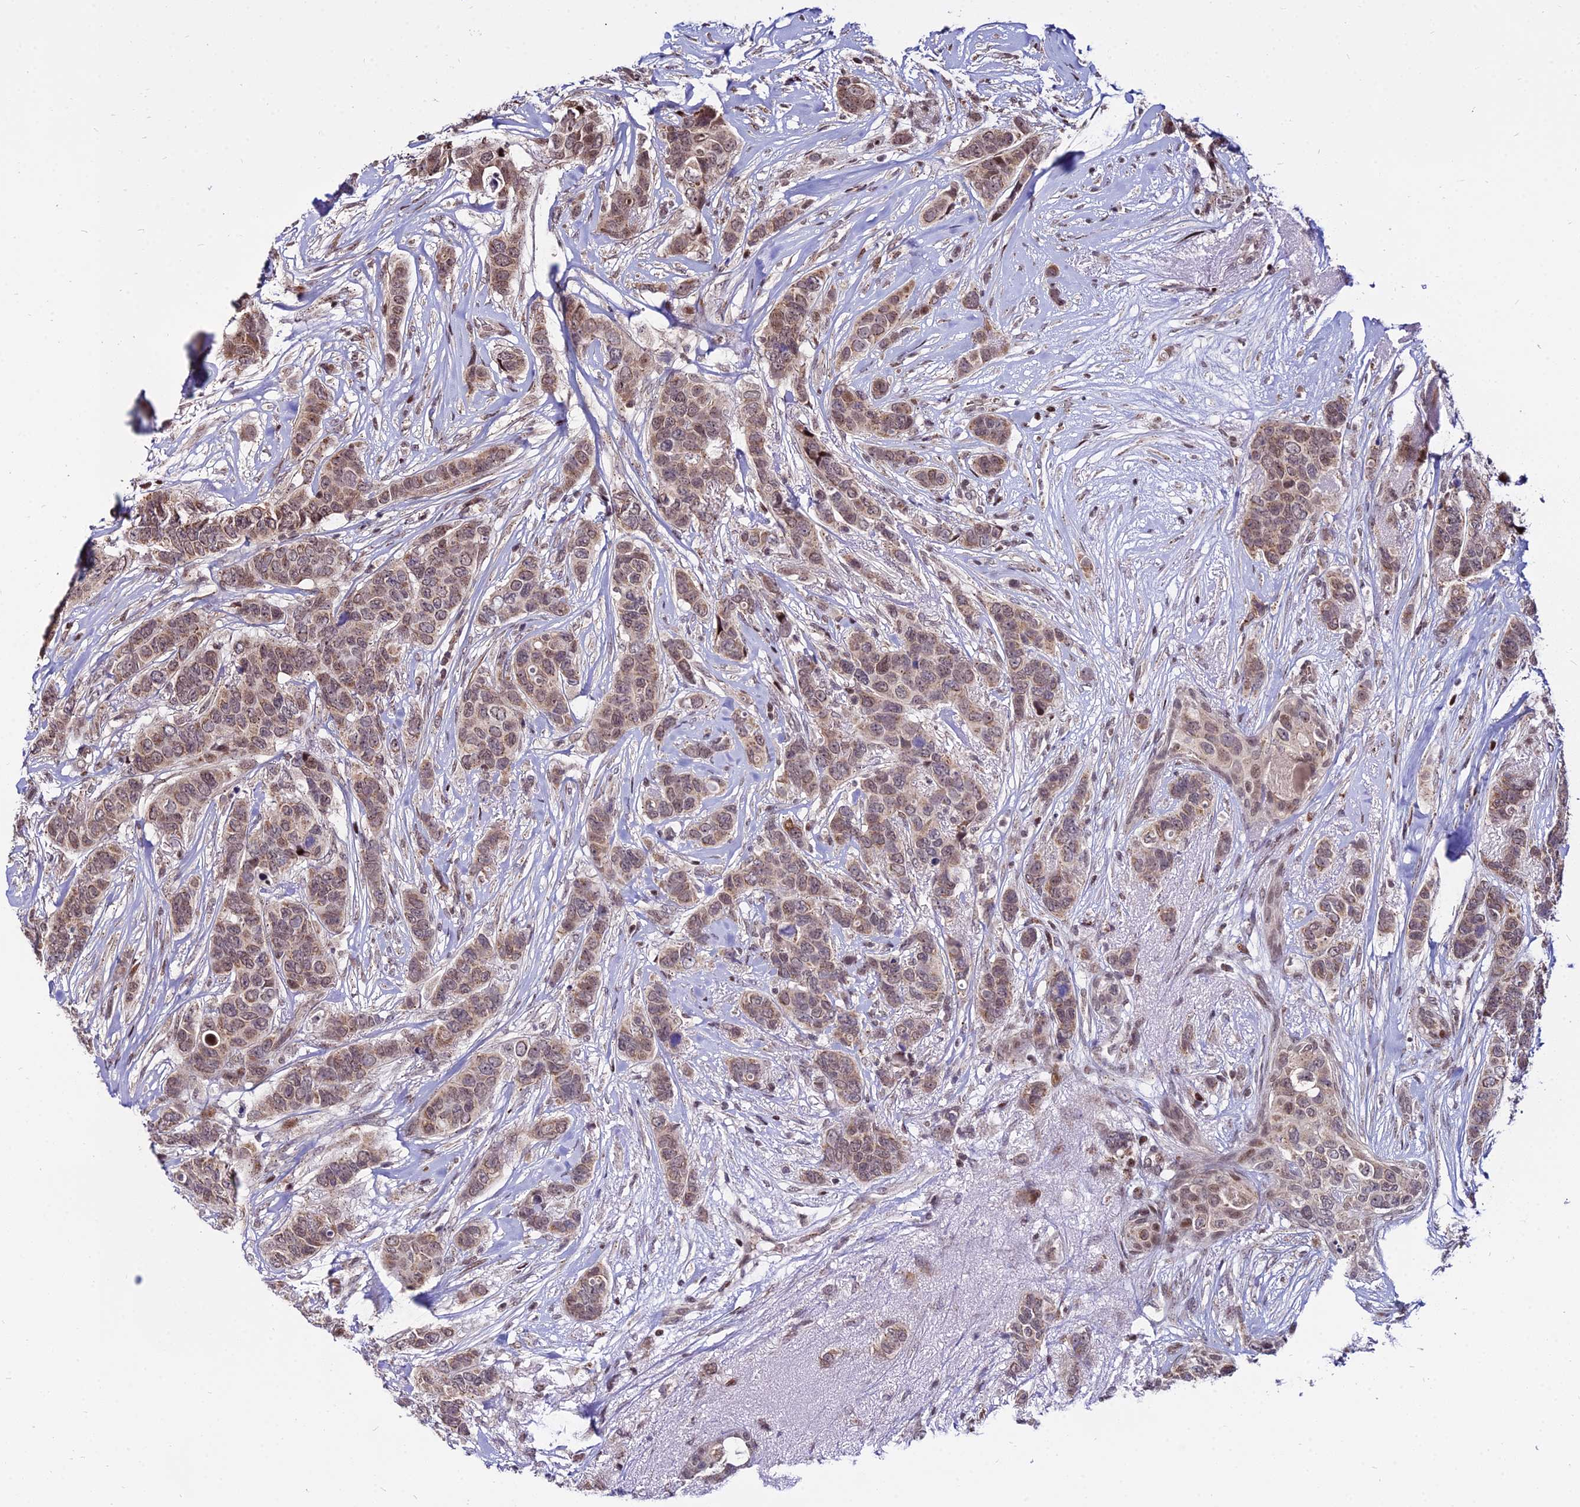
{"staining": {"intensity": "moderate", "quantity": ">75%", "location": "cytoplasmic/membranous,nuclear"}, "tissue": "breast cancer", "cell_type": "Tumor cells", "image_type": "cancer", "snomed": [{"axis": "morphology", "description": "Lobular carcinoma"}, {"axis": "topography", "description": "Breast"}], "caption": "Approximately >75% of tumor cells in breast lobular carcinoma demonstrate moderate cytoplasmic/membranous and nuclear protein staining as visualized by brown immunohistochemical staining.", "gene": "CIB3", "patient": {"sex": "female", "age": 51}}